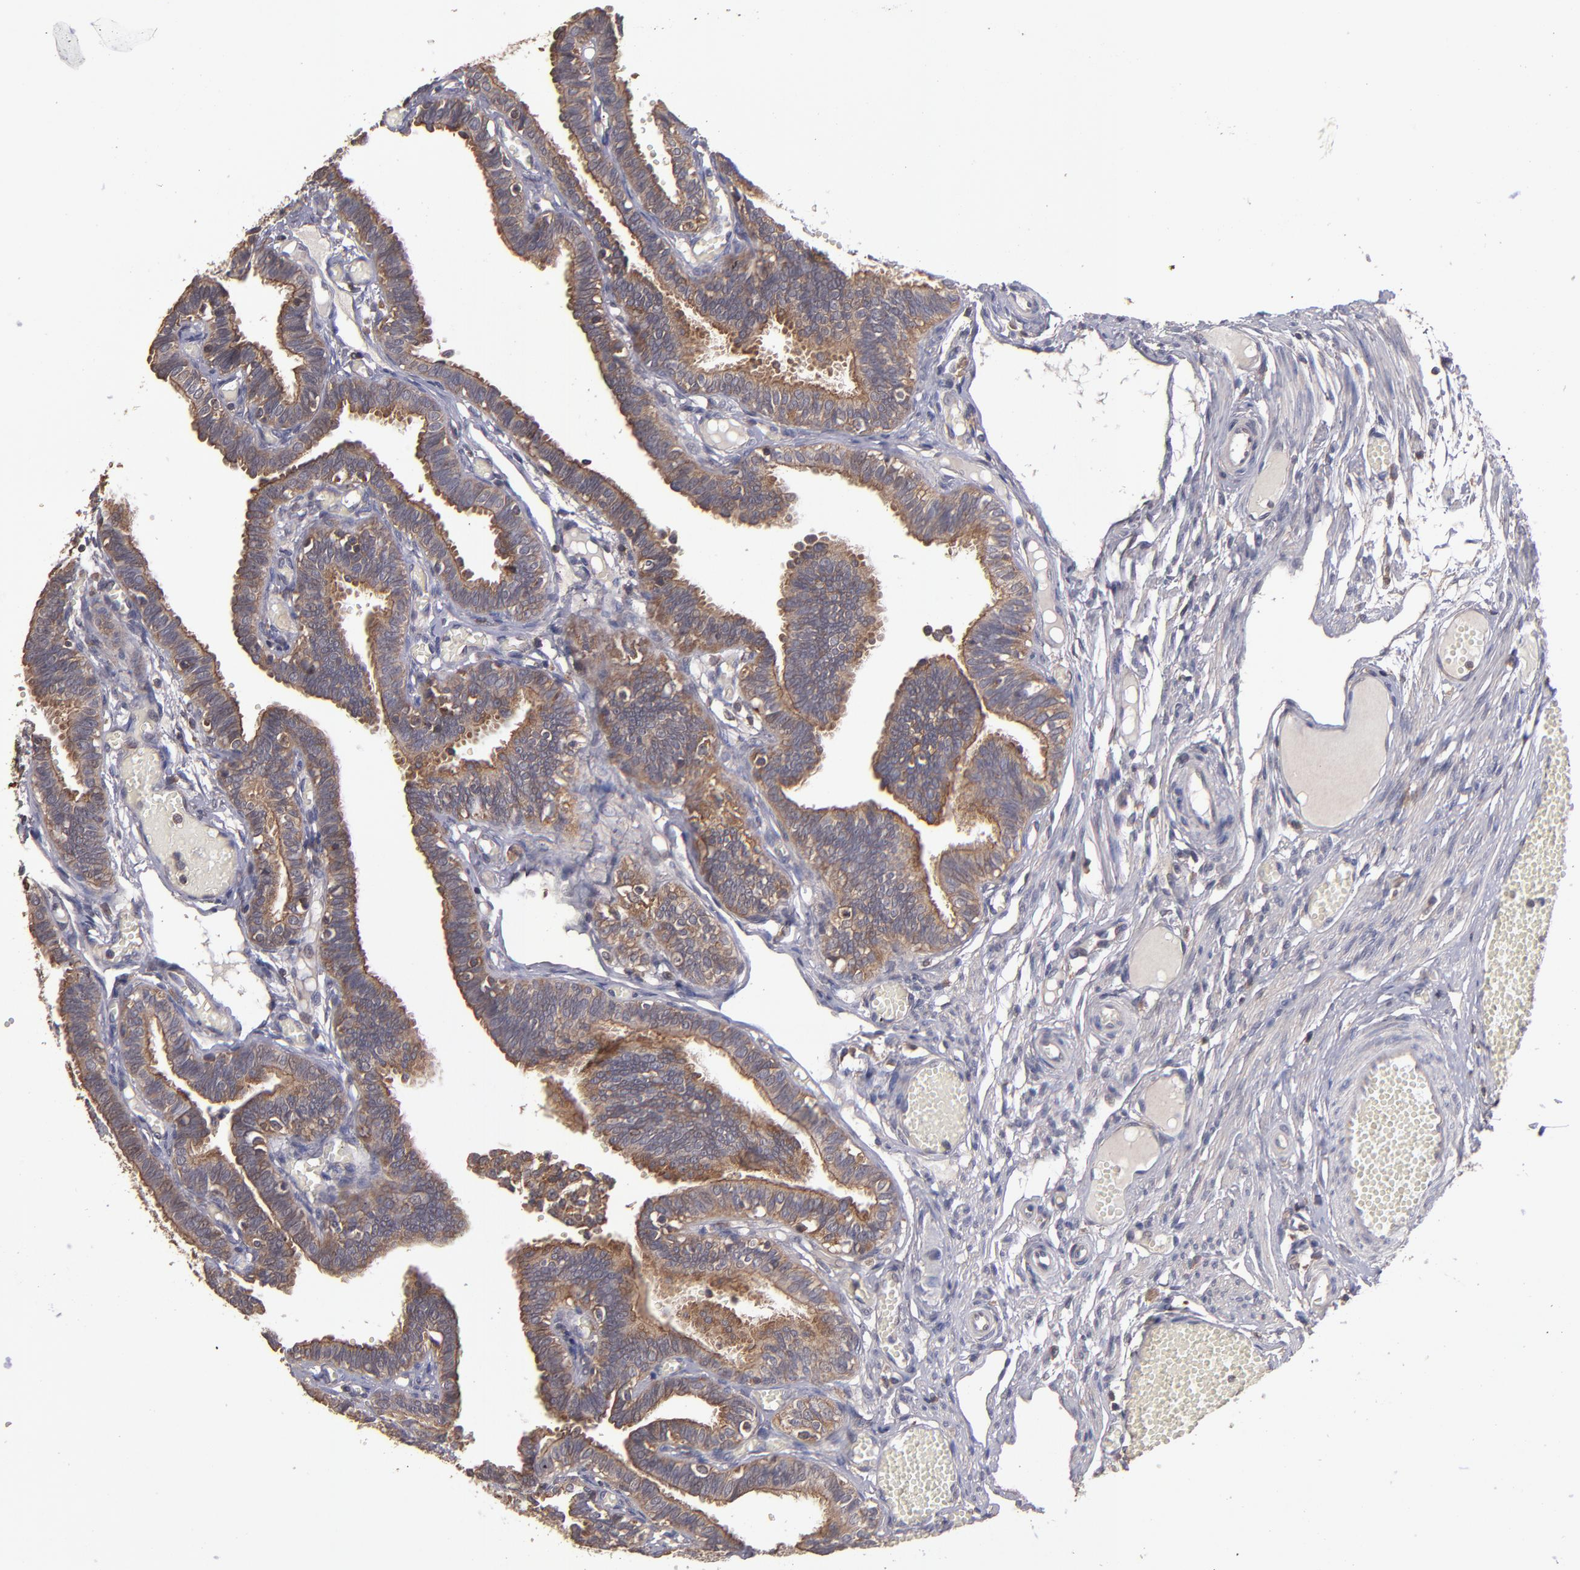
{"staining": {"intensity": "strong", "quantity": ">75%", "location": "cytoplasmic/membranous"}, "tissue": "fallopian tube", "cell_type": "Glandular cells", "image_type": "normal", "snomed": [{"axis": "morphology", "description": "Normal tissue, NOS"}, {"axis": "topography", "description": "Fallopian tube"}], "caption": "Glandular cells exhibit high levels of strong cytoplasmic/membranous positivity in about >75% of cells in unremarkable fallopian tube.", "gene": "NF2", "patient": {"sex": "female", "age": 29}}